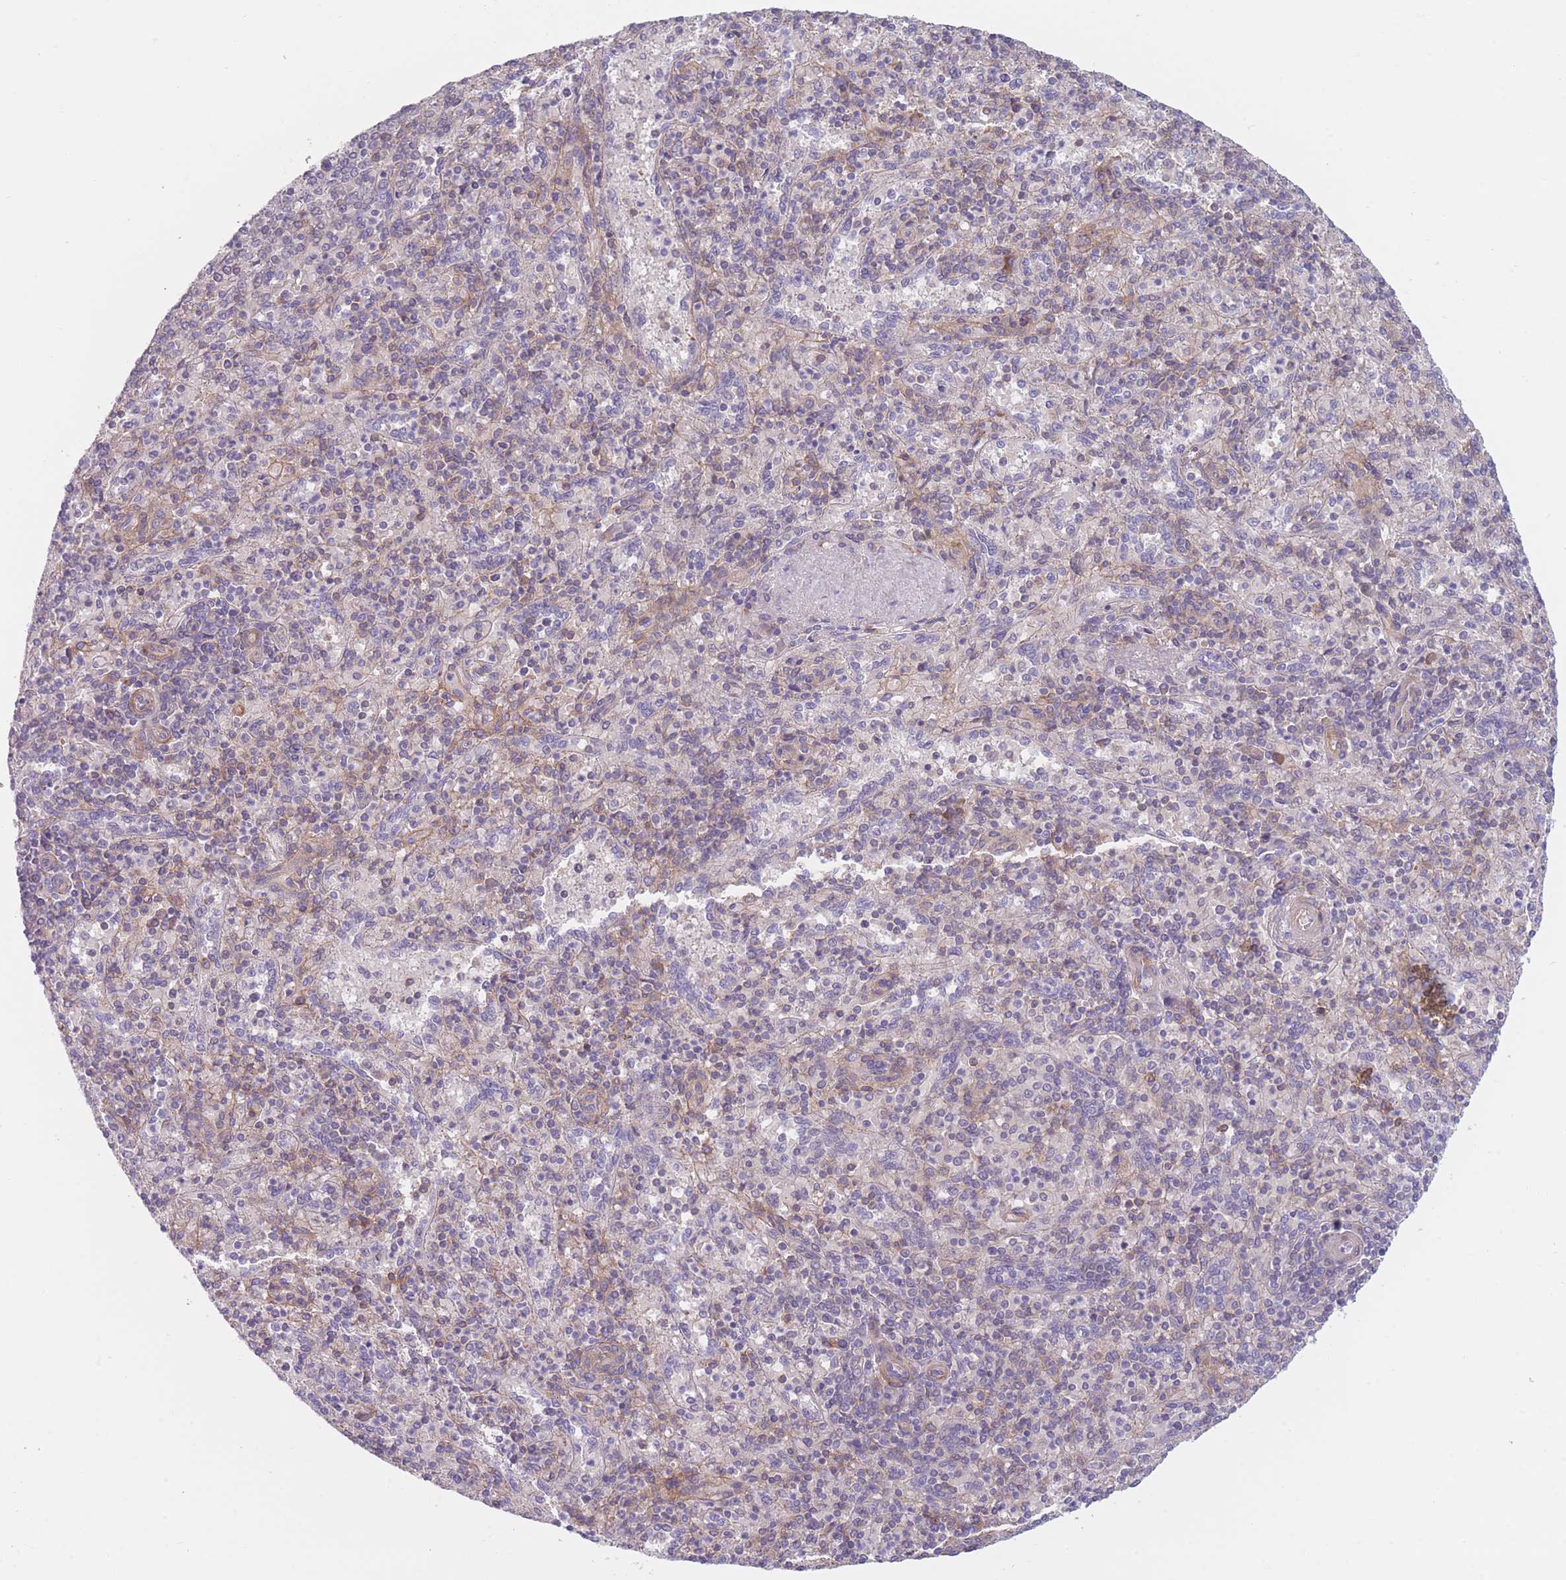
{"staining": {"intensity": "negative", "quantity": "none", "location": "none"}, "tissue": "spleen", "cell_type": "Cells in red pulp", "image_type": "normal", "snomed": [{"axis": "morphology", "description": "Normal tissue, NOS"}, {"axis": "topography", "description": "Spleen"}], "caption": "The photomicrograph exhibits no staining of cells in red pulp in unremarkable spleen. (DAB immunohistochemistry (IHC) visualized using brightfield microscopy, high magnification).", "gene": "WDR93", "patient": {"sex": "male", "age": 82}}